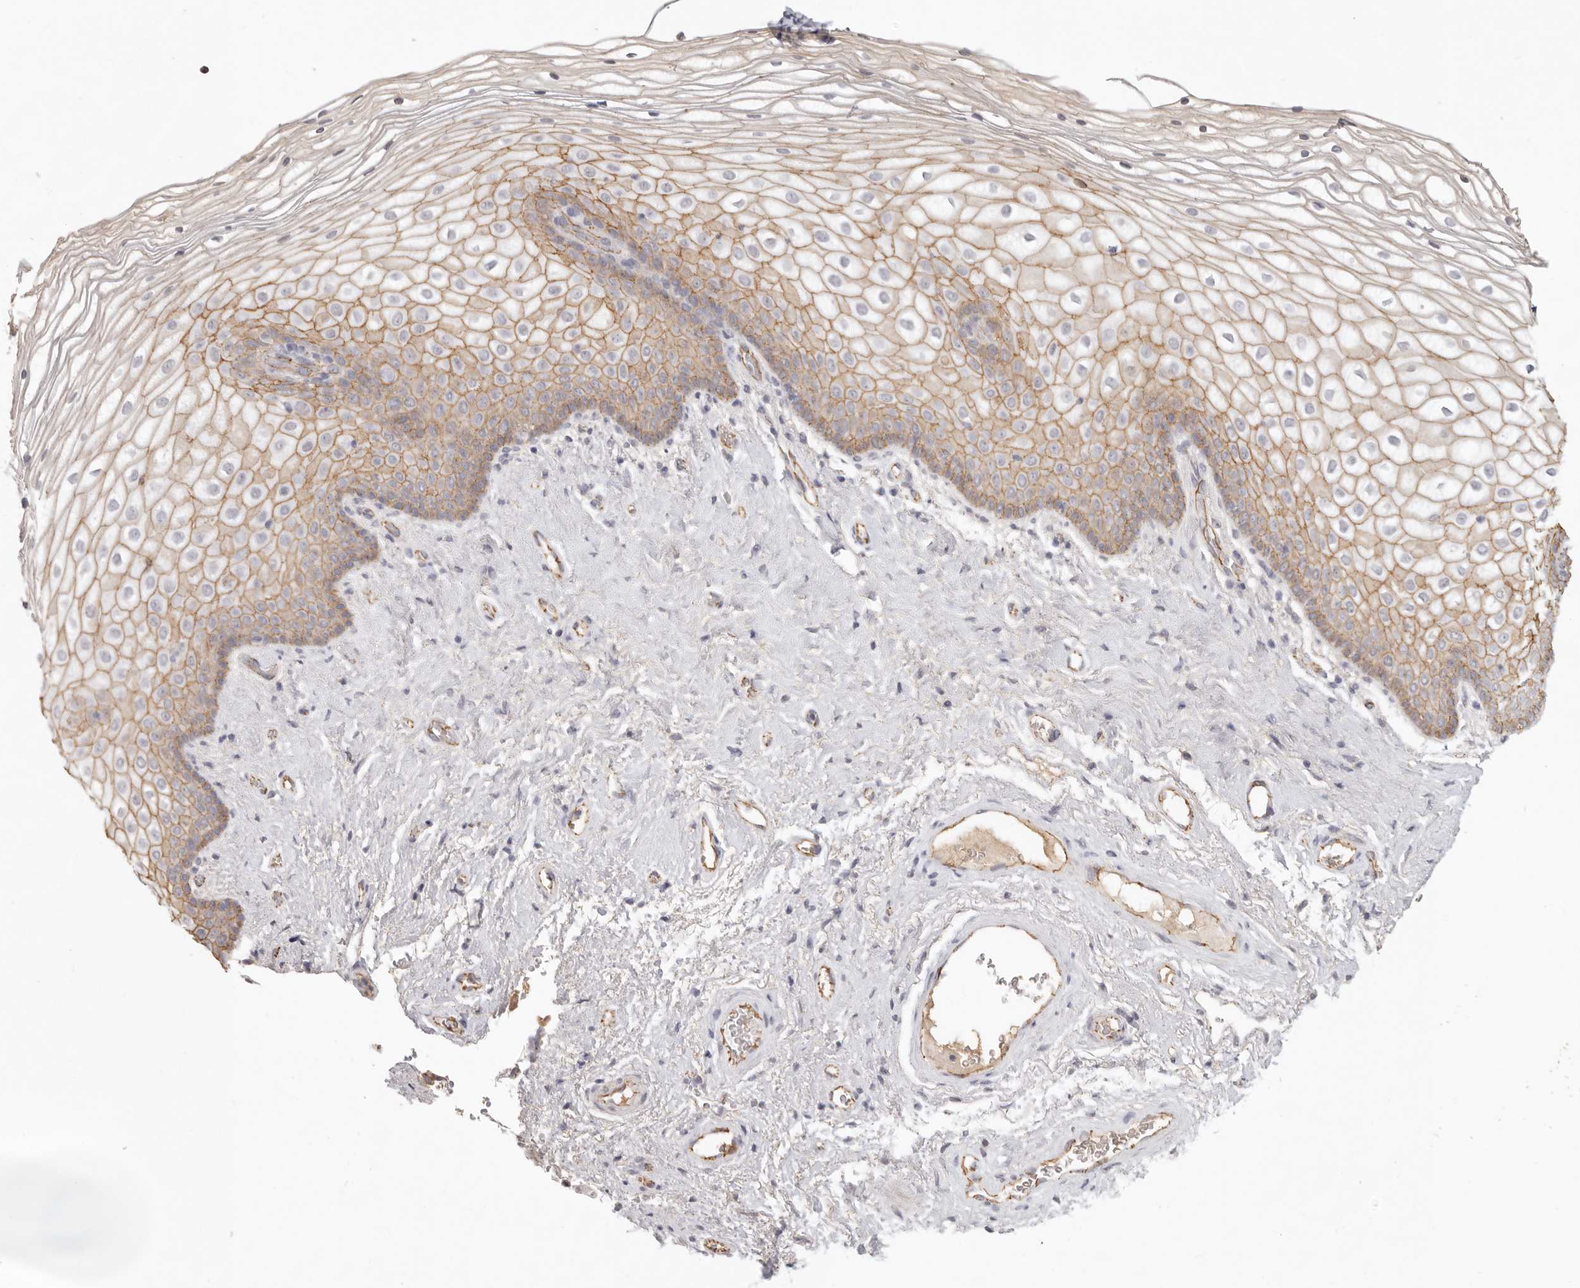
{"staining": {"intensity": "moderate", "quantity": "25%-75%", "location": "cytoplasmic/membranous"}, "tissue": "vagina", "cell_type": "Squamous epithelial cells", "image_type": "normal", "snomed": [{"axis": "morphology", "description": "Normal tissue, NOS"}, {"axis": "topography", "description": "Vagina"}], "caption": "Immunohistochemistry histopathology image of normal human vagina stained for a protein (brown), which demonstrates medium levels of moderate cytoplasmic/membranous staining in about 25%-75% of squamous epithelial cells.", "gene": "ANXA9", "patient": {"sex": "female", "age": 60}}